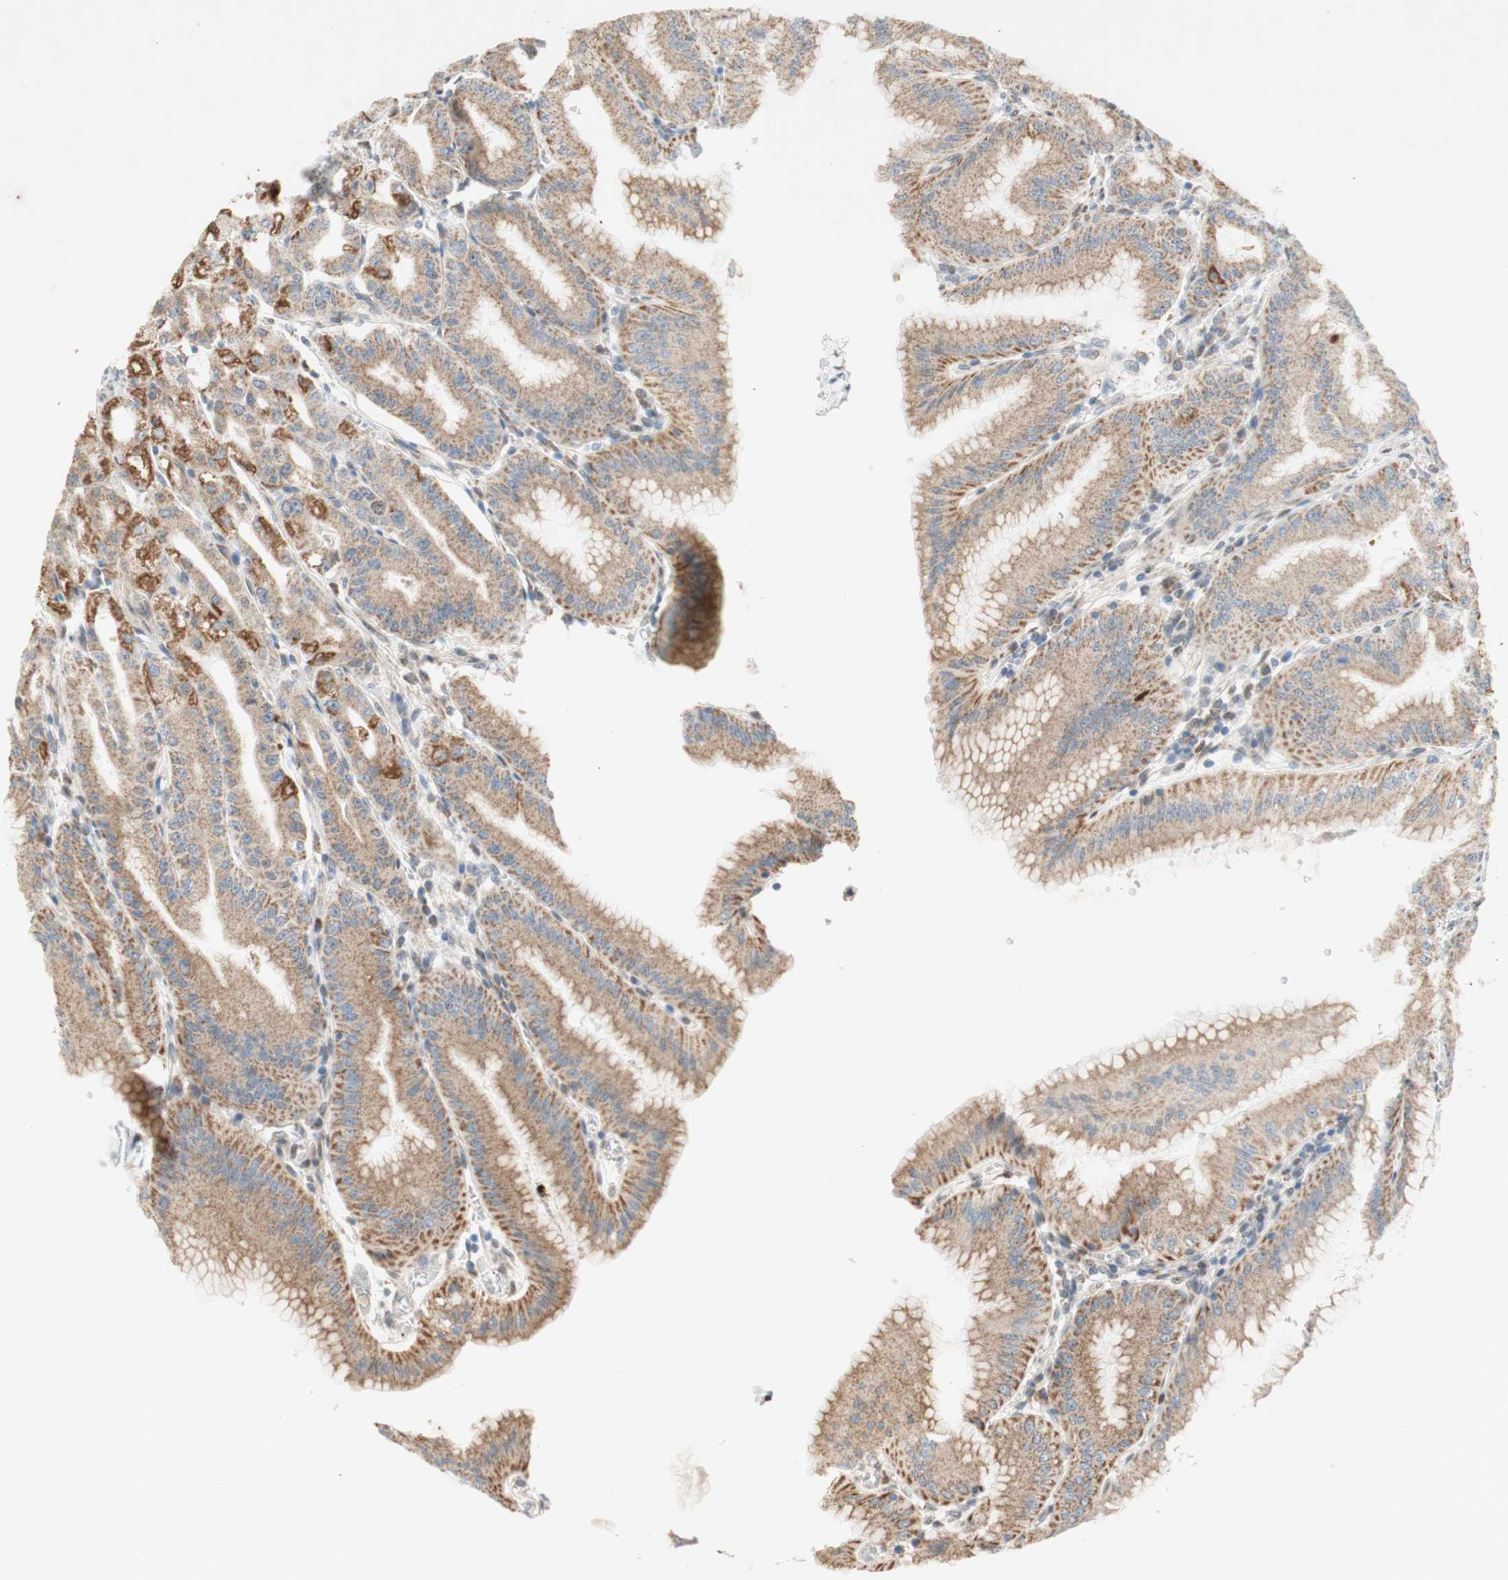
{"staining": {"intensity": "moderate", "quantity": "<25%", "location": "cytoplasmic/membranous,nuclear"}, "tissue": "stomach", "cell_type": "Glandular cells", "image_type": "normal", "snomed": [{"axis": "morphology", "description": "Normal tissue, NOS"}, {"axis": "topography", "description": "Stomach, lower"}], "caption": "A photomicrograph of human stomach stained for a protein reveals moderate cytoplasmic/membranous,nuclear brown staining in glandular cells. (DAB IHC with brightfield microscopy, high magnification).", "gene": "DNMT3A", "patient": {"sex": "male", "age": 71}}